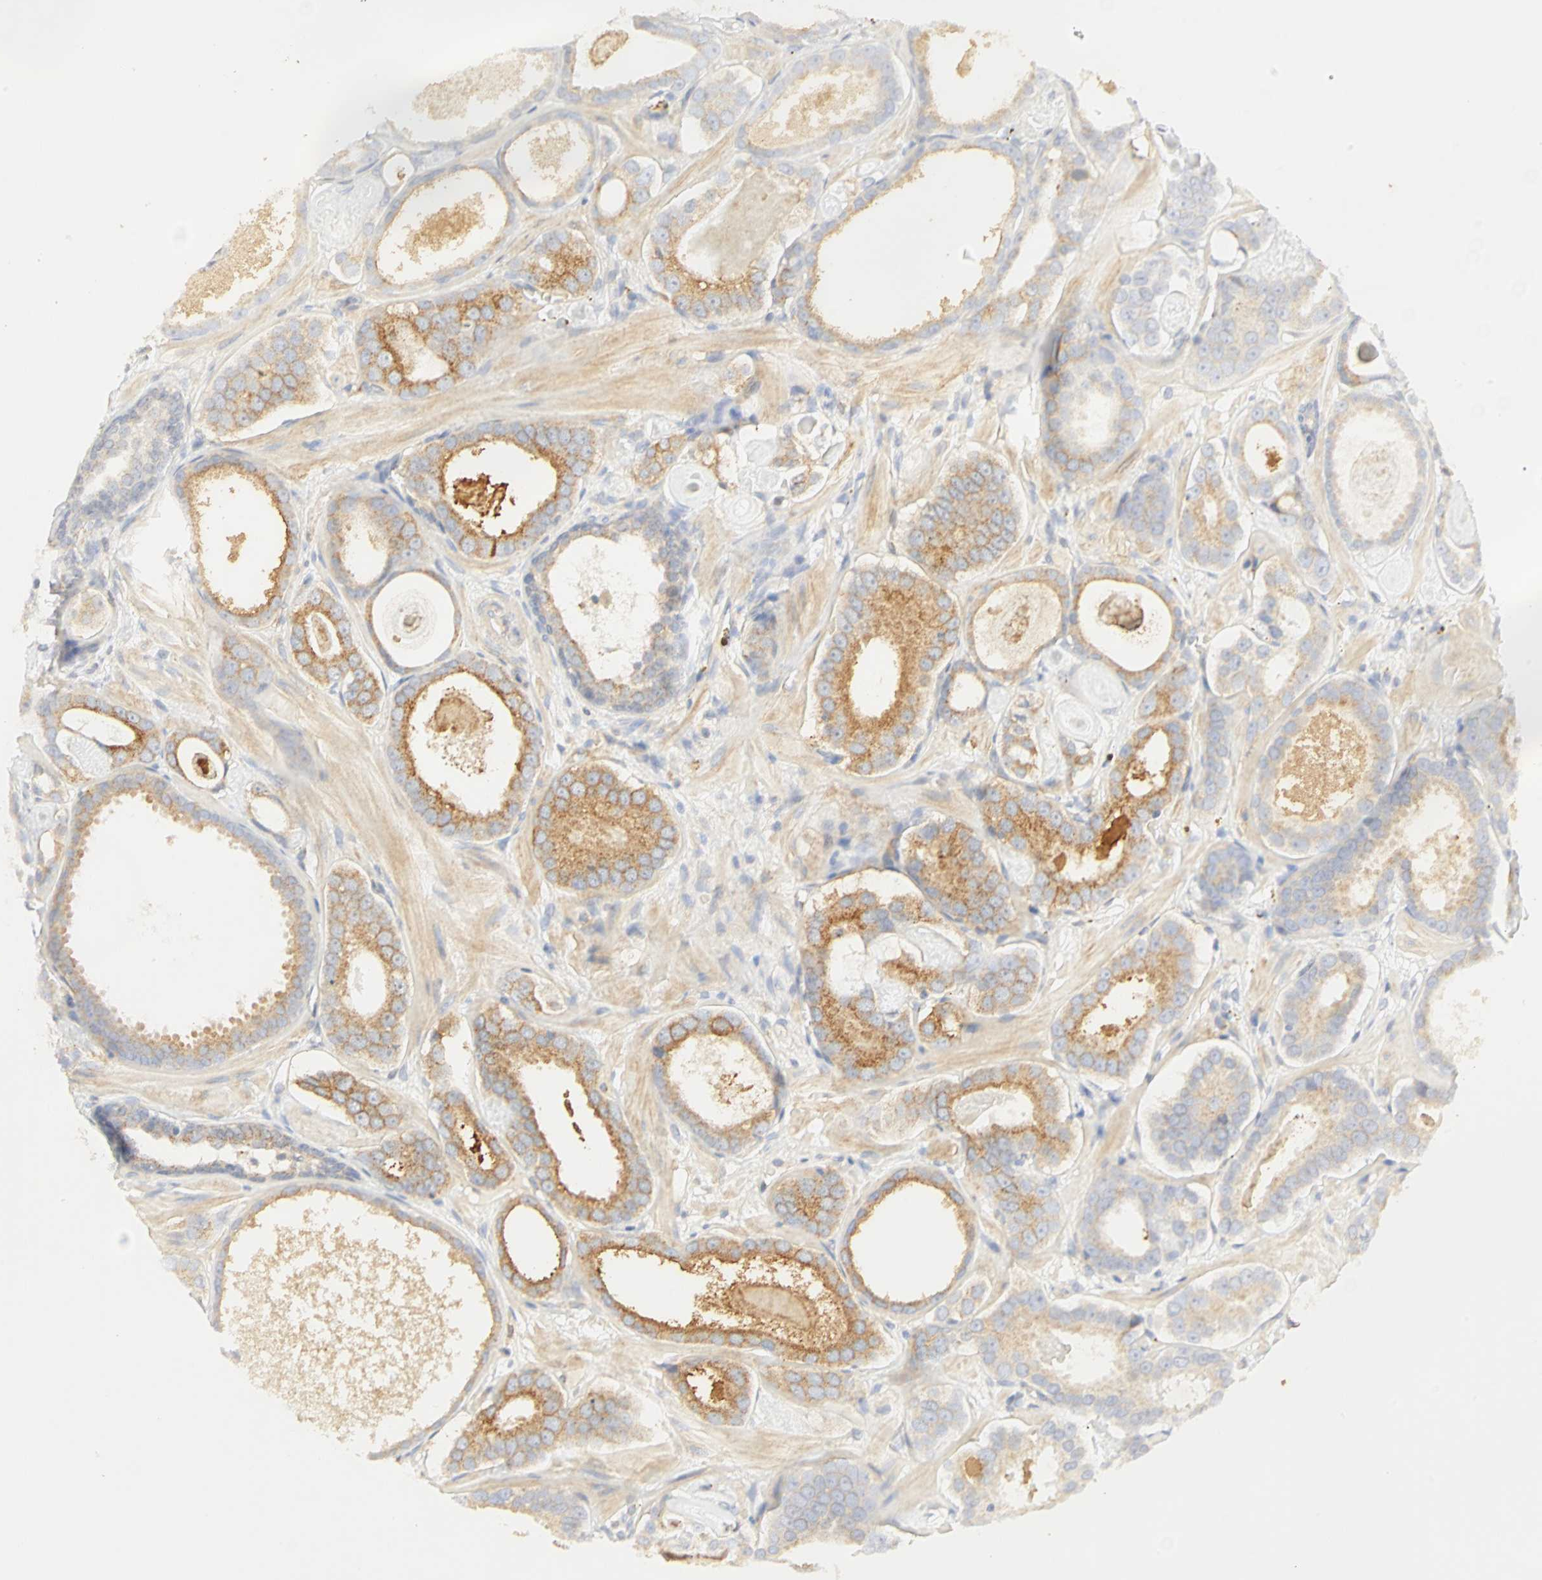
{"staining": {"intensity": "moderate", "quantity": ">75%", "location": "cytoplasmic/membranous"}, "tissue": "prostate cancer", "cell_type": "Tumor cells", "image_type": "cancer", "snomed": [{"axis": "morphology", "description": "Adenocarcinoma, Low grade"}, {"axis": "topography", "description": "Prostate"}], "caption": "Tumor cells exhibit medium levels of moderate cytoplasmic/membranous staining in about >75% of cells in adenocarcinoma (low-grade) (prostate). (DAB (3,3'-diaminobenzidine) IHC, brown staining for protein, blue staining for nuclei).", "gene": "GNRH2", "patient": {"sex": "male", "age": 57}}